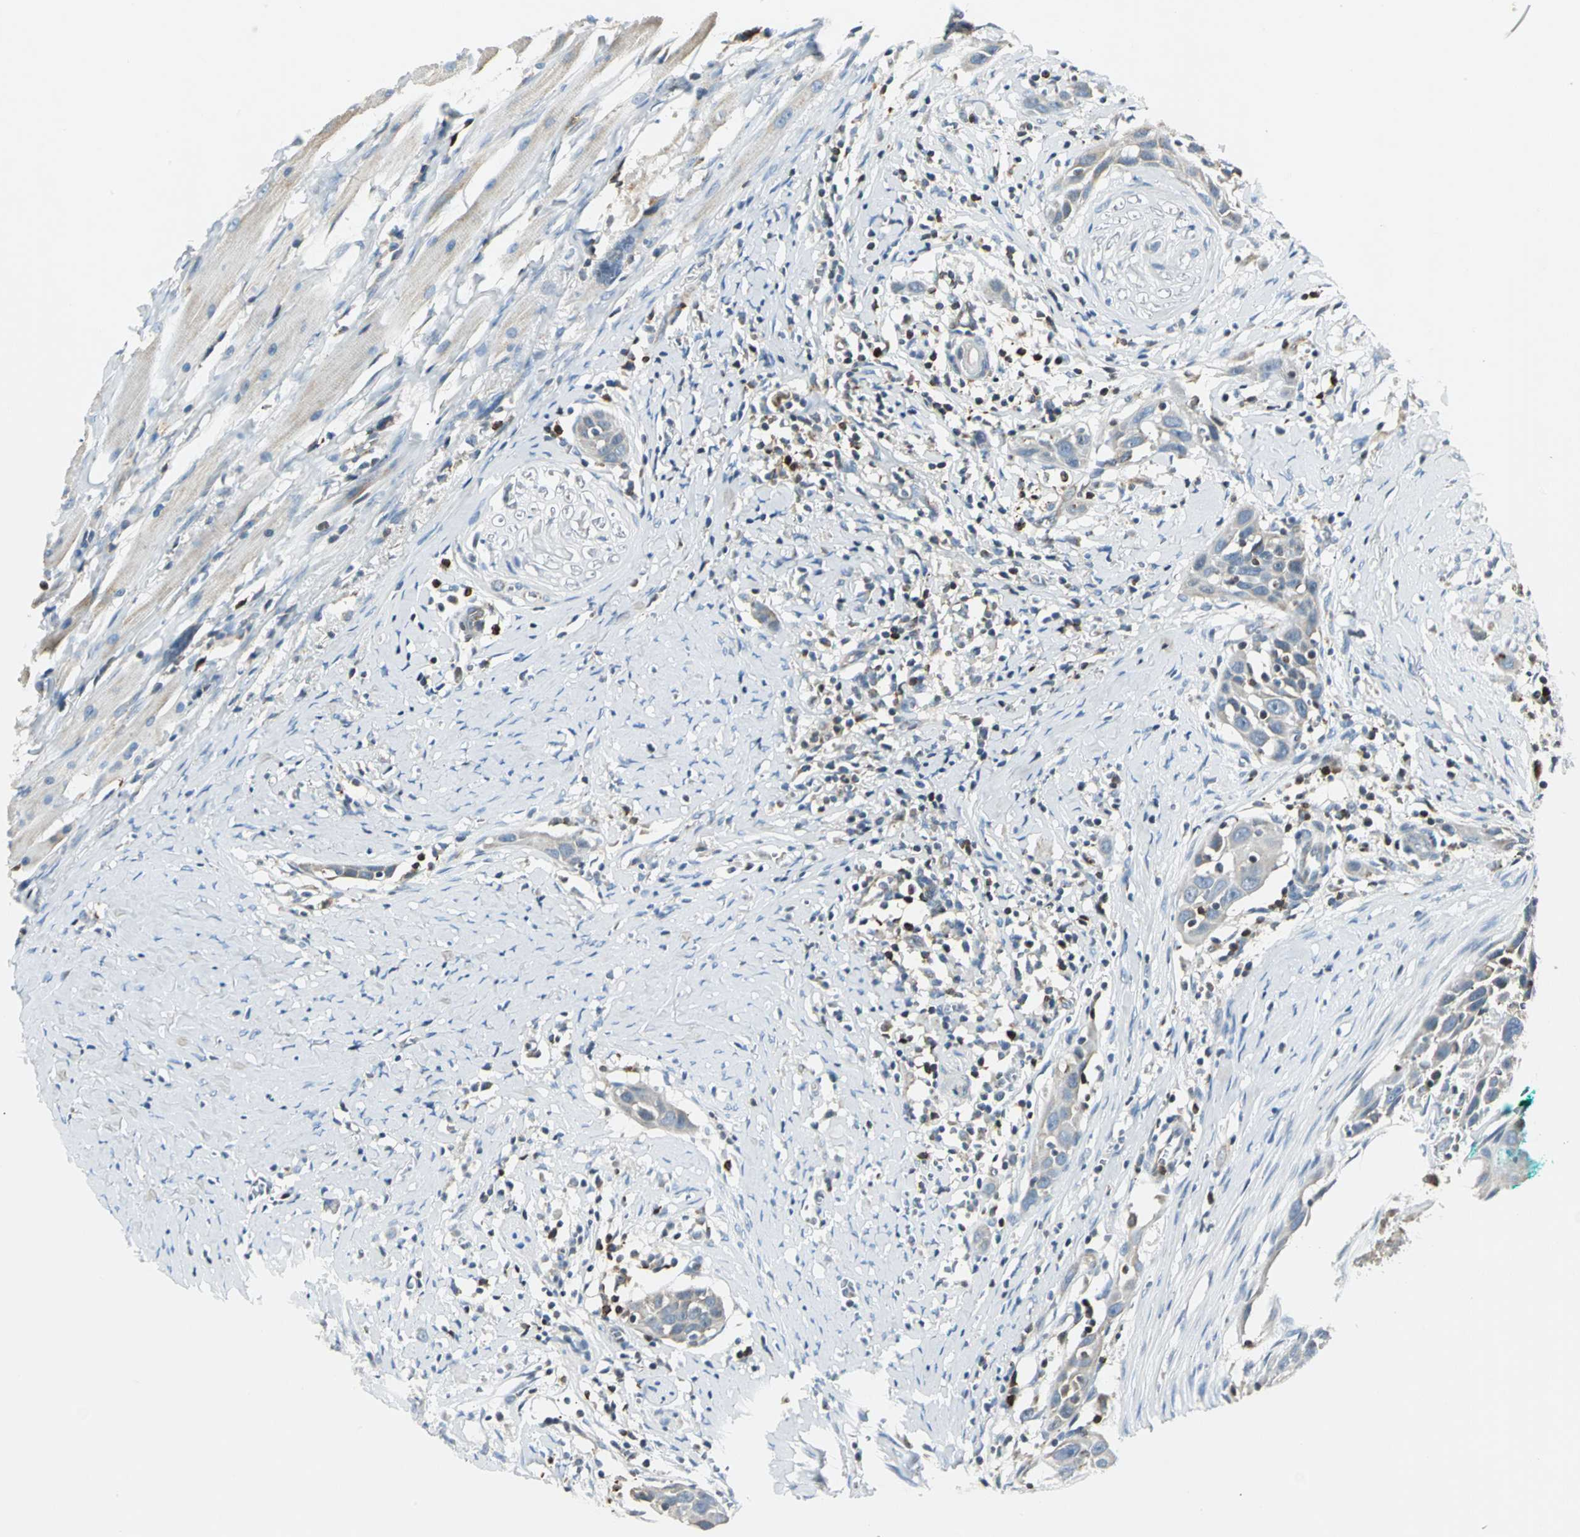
{"staining": {"intensity": "weak", "quantity": "25%-75%", "location": "cytoplasmic/membranous"}, "tissue": "head and neck cancer", "cell_type": "Tumor cells", "image_type": "cancer", "snomed": [{"axis": "morphology", "description": "Normal tissue, NOS"}, {"axis": "morphology", "description": "Squamous cell carcinoma, NOS"}, {"axis": "topography", "description": "Oral tissue"}, {"axis": "topography", "description": "Head-Neck"}], "caption": "Human head and neck cancer (squamous cell carcinoma) stained for a protein (brown) exhibits weak cytoplasmic/membranous positive positivity in about 25%-75% of tumor cells.", "gene": "USP40", "patient": {"sex": "female", "age": 50}}